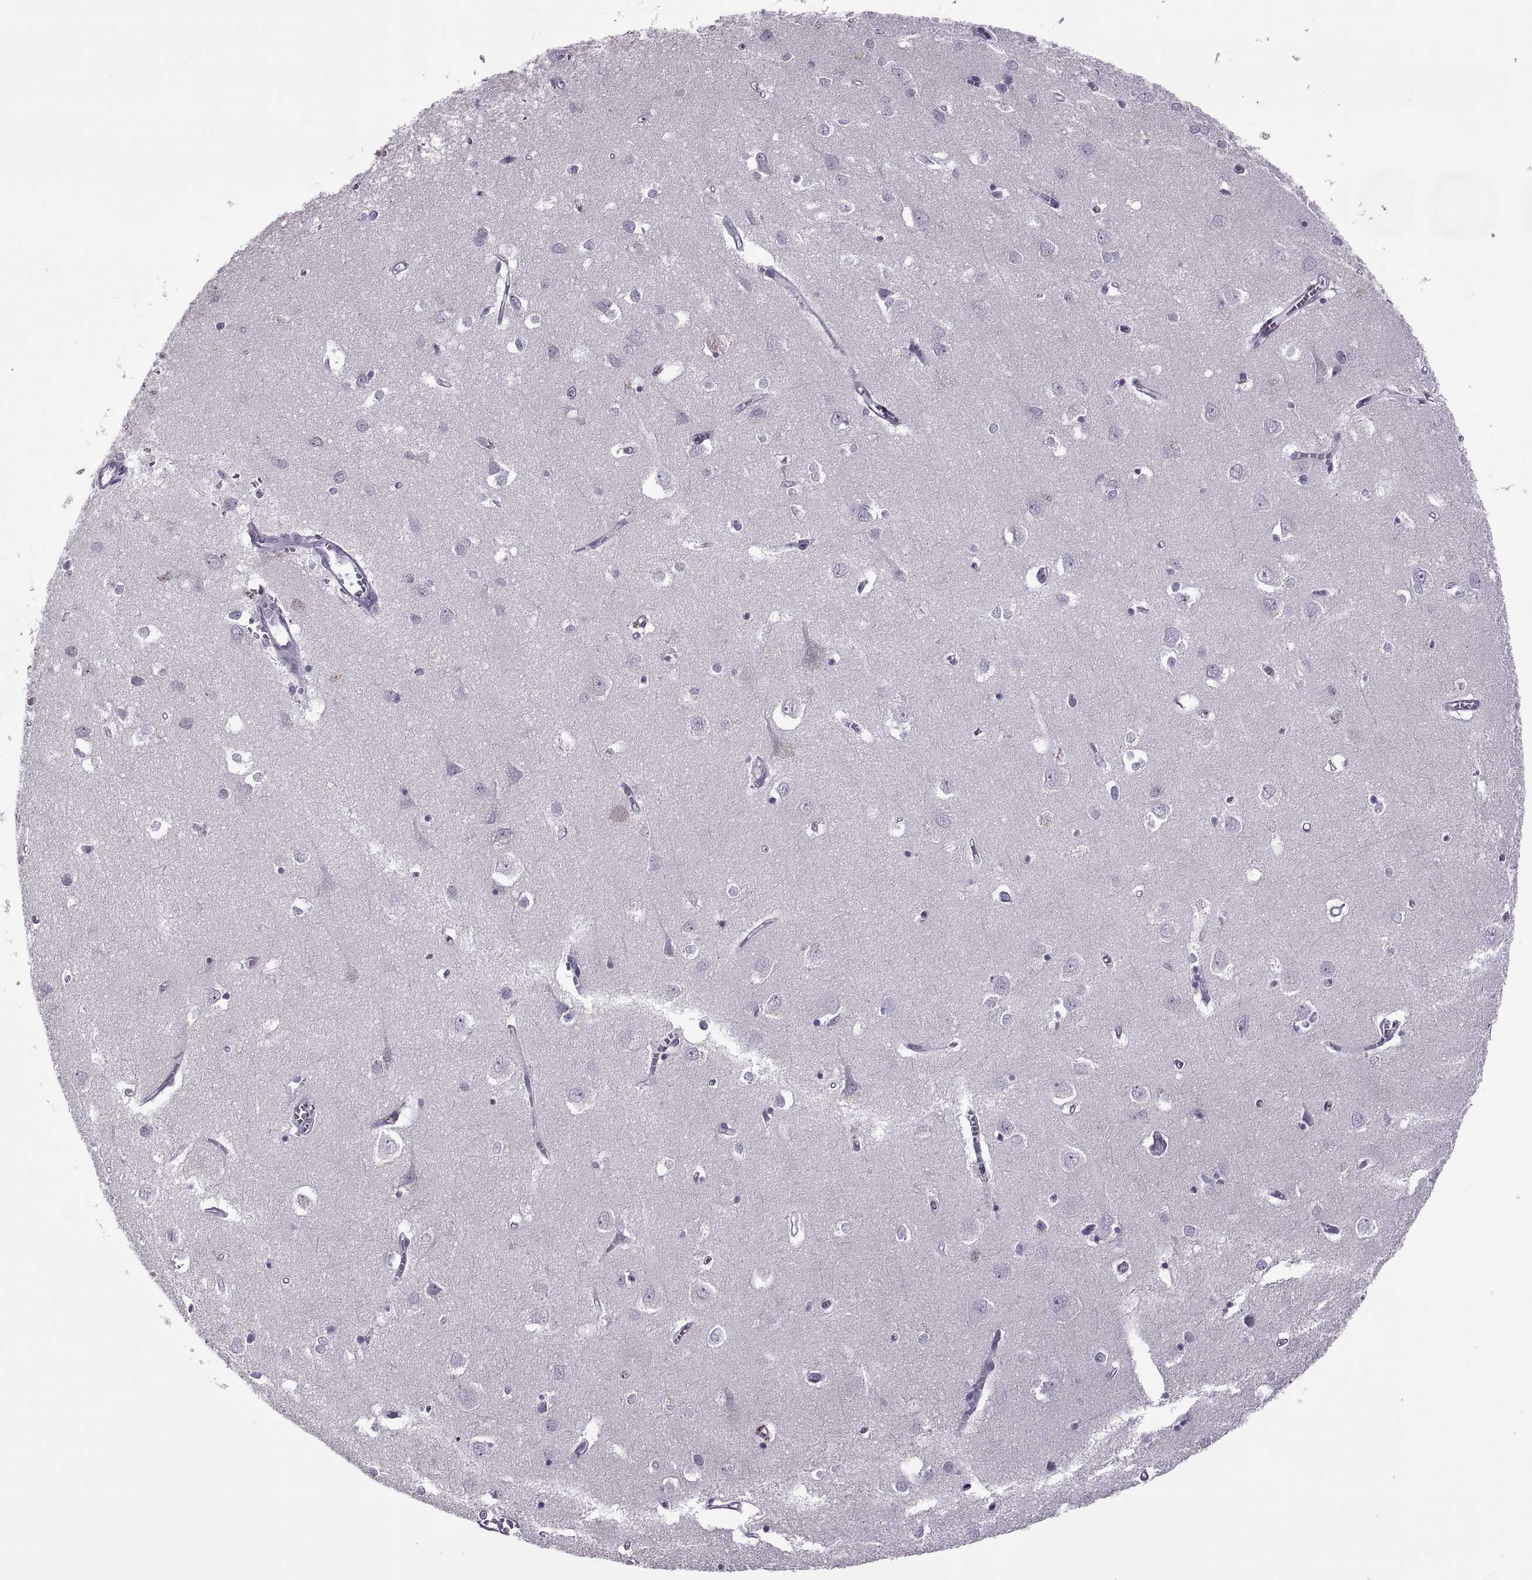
{"staining": {"intensity": "negative", "quantity": "none", "location": "none"}, "tissue": "cerebral cortex", "cell_type": "Endothelial cells", "image_type": "normal", "snomed": [{"axis": "morphology", "description": "Normal tissue, NOS"}, {"axis": "topography", "description": "Cerebral cortex"}], "caption": "Endothelial cells show no significant staining in normal cerebral cortex. Nuclei are stained in blue.", "gene": "RSPH6A", "patient": {"sex": "male", "age": 70}}